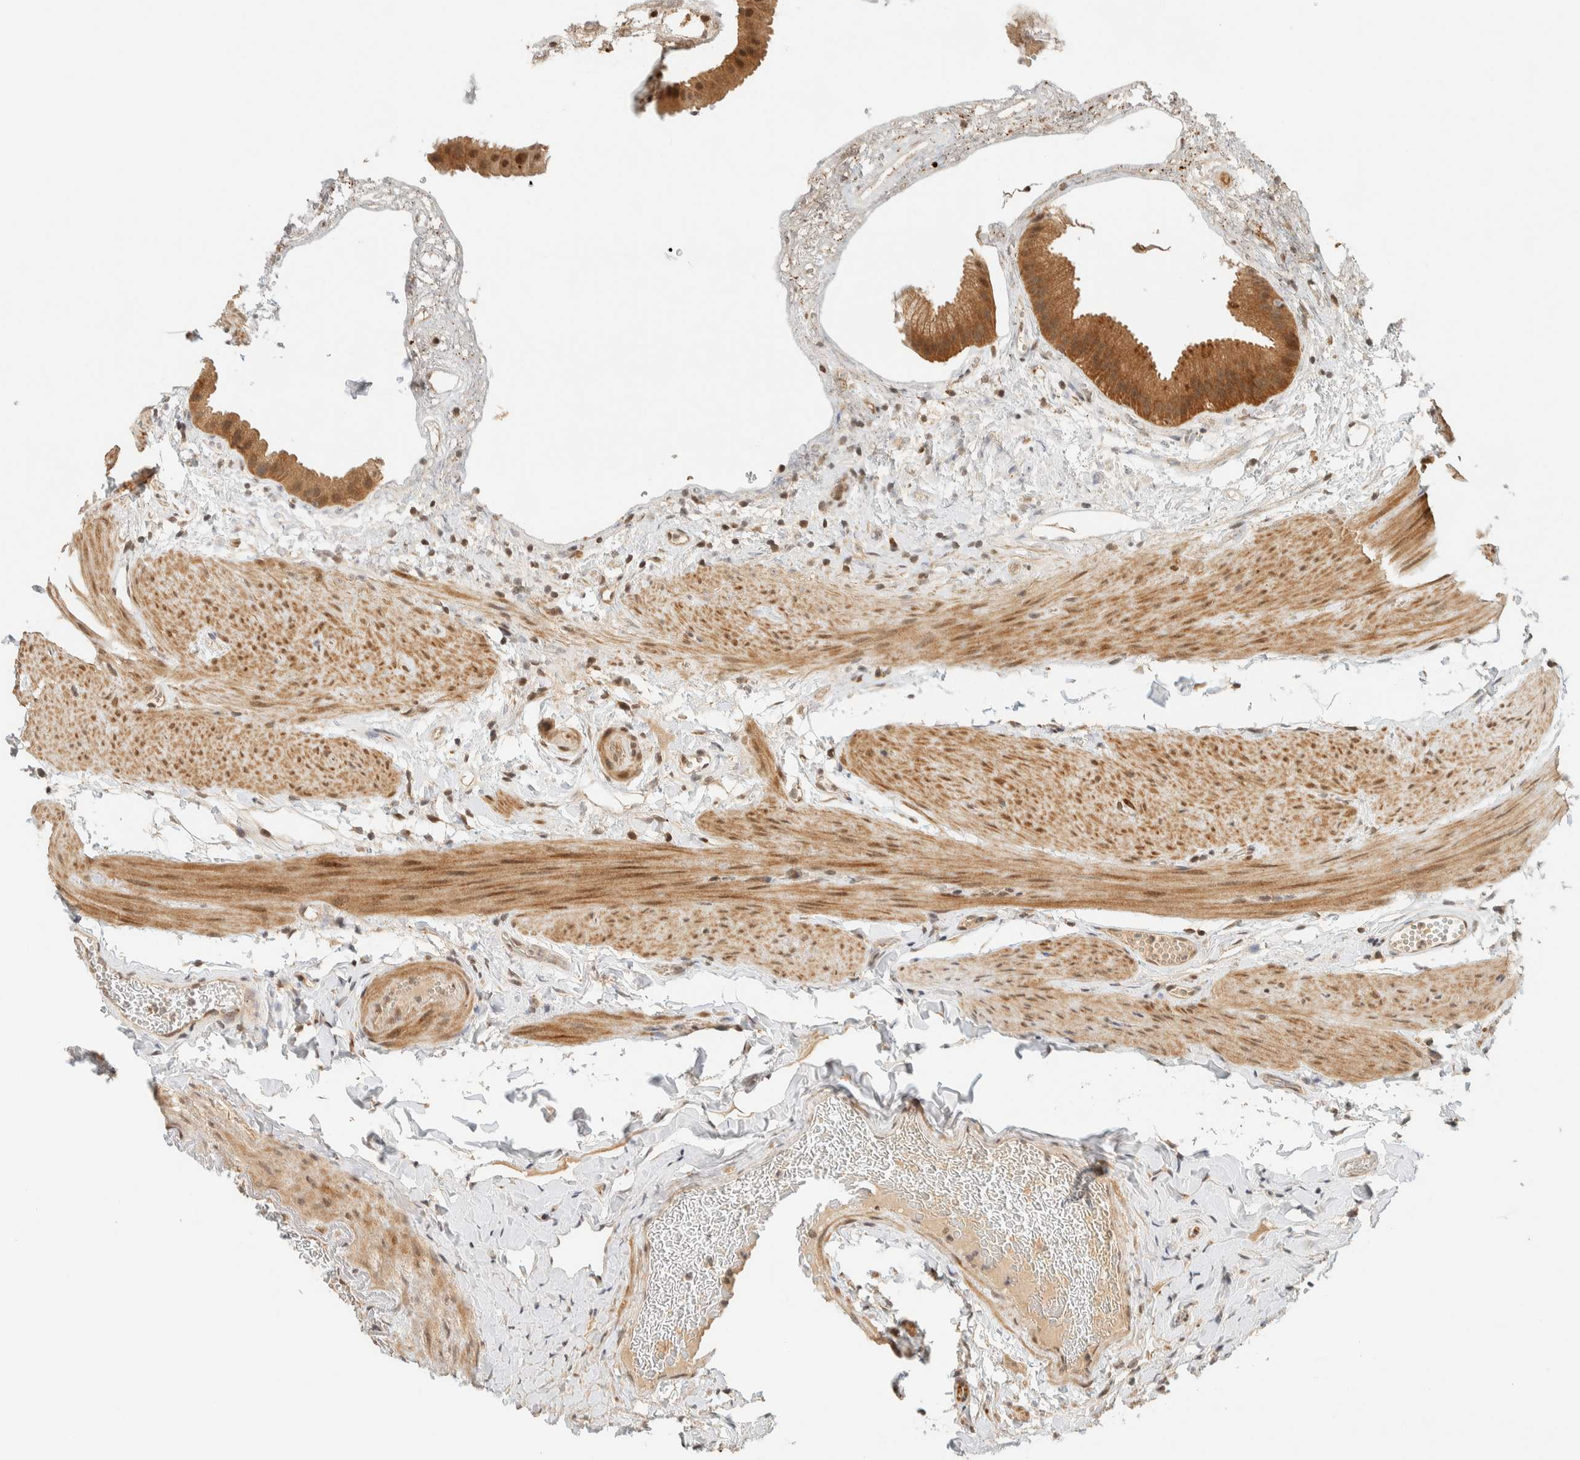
{"staining": {"intensity": "moderate", "quantity": ">75%", "location": "cytoplasmic/membranous"}, "tissue": "gallbladder", "cell_type": "Glandular cells", "image_type": "normal", "snomed": [{"axis": "morphology", "description": "Normal tissue, NOS"}, {"axis": "topography", "description": "Gallbladder"}], "caption": "A high-resolution histopathology image shows IHC staining of normal gallbladder, which displays moderate cytoplasmic/membranous expression in approximately >75% of glandular cells. The protein is shown in brown color, while the nuclei are stained blue.", "gene": "KIFAP3", "patient": {"sex": "female", "age": 64}}